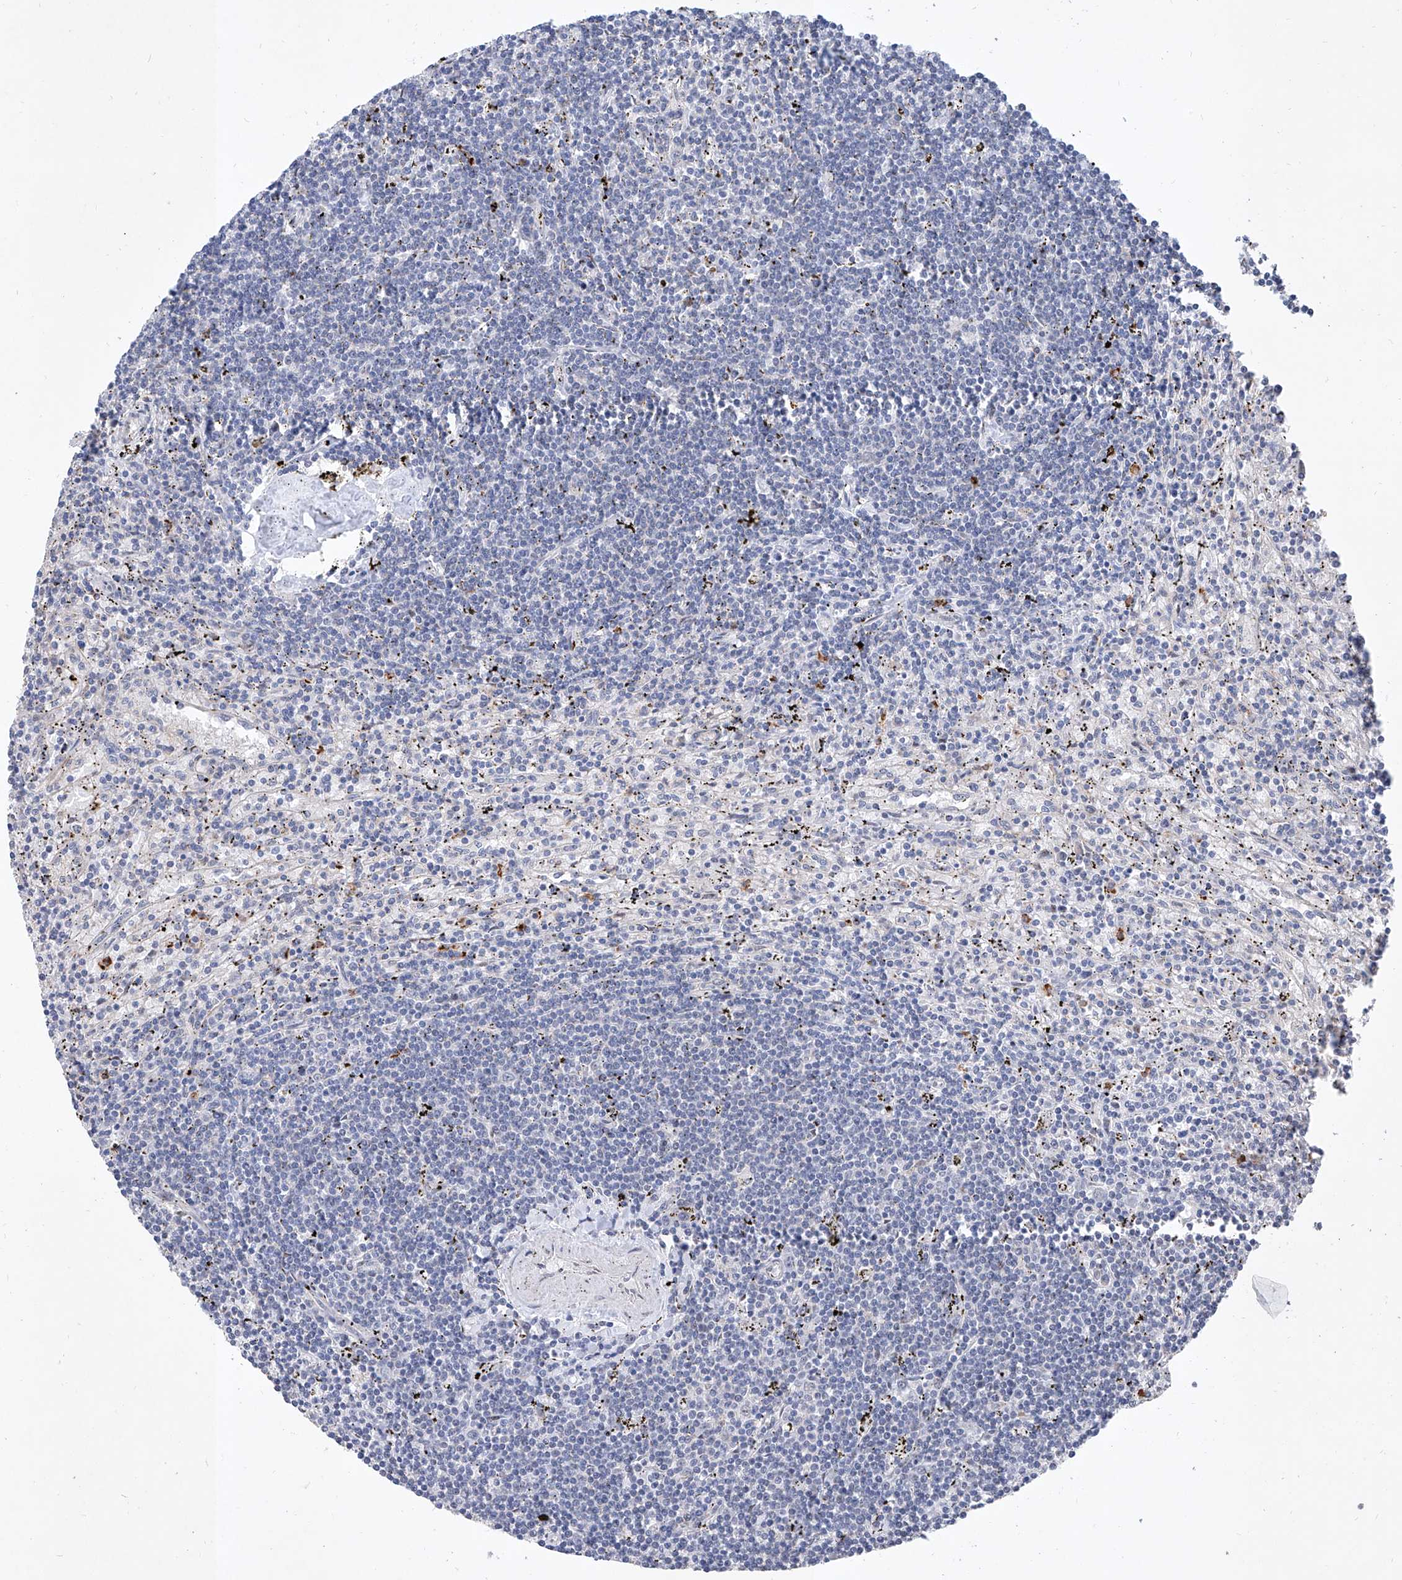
{"staining": {"intensity": "negative", "quantity": "none", "location": "none"}, "tissue": "lymphoma", "cell_type": "Tumor cells", "image_type": "cancer", "snomed": [{"axis": "morphology", "description": "Malignant lymphoma, non-Hodgkin's type, Low grade"}, {"axis": "topography", "description": "Spleen"}], "caption": "The immunohistochemistry photomicrograph has no significant positivity in tumor cells of lymphoma tissue.", "gene": "MFSD4B", "patient": {"sex": "male", "age": 76}}